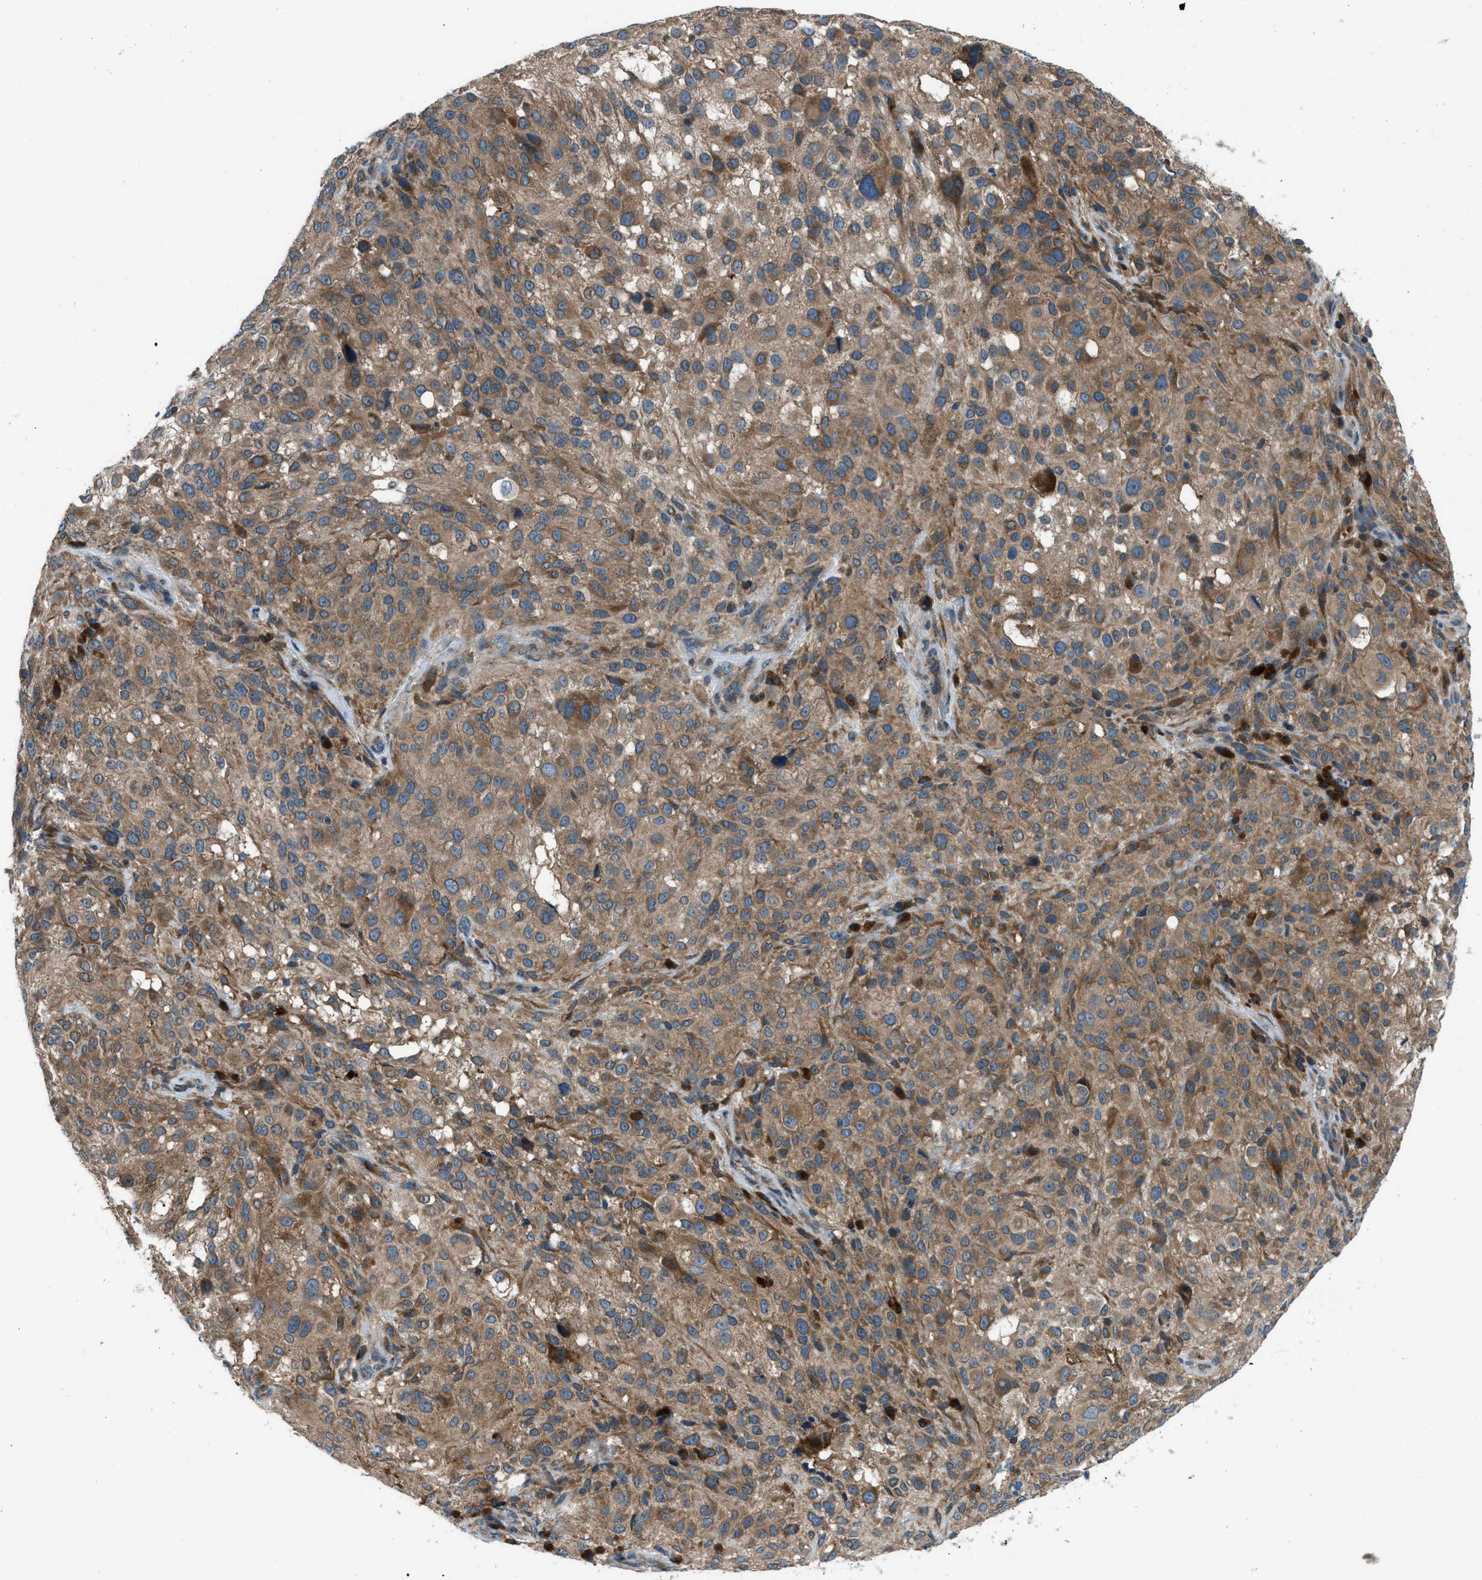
{"staining": {"intensity": "moderate", "quantity": ">75%", "location": "cytoplasmic/membranous"}, "tissue": "melanoma", "cell_type": "Tumor cells", "image_type": "cancer", "snomed": [{"axis": "morphology", "description": "Necrosis, NOS"}, {"axis": "morphology", "description": "Malignant melanoma, NOS"}, {"axis": "topography", "description": "Skin"}], "caption": "This is a photomicrograph of IHC staining of melanoma, which shows moderate staining in the cytoplasmic/membranous of tumor cells.", "gene": "EDARADD", "patient": {"sex": "female", "age": 87}}